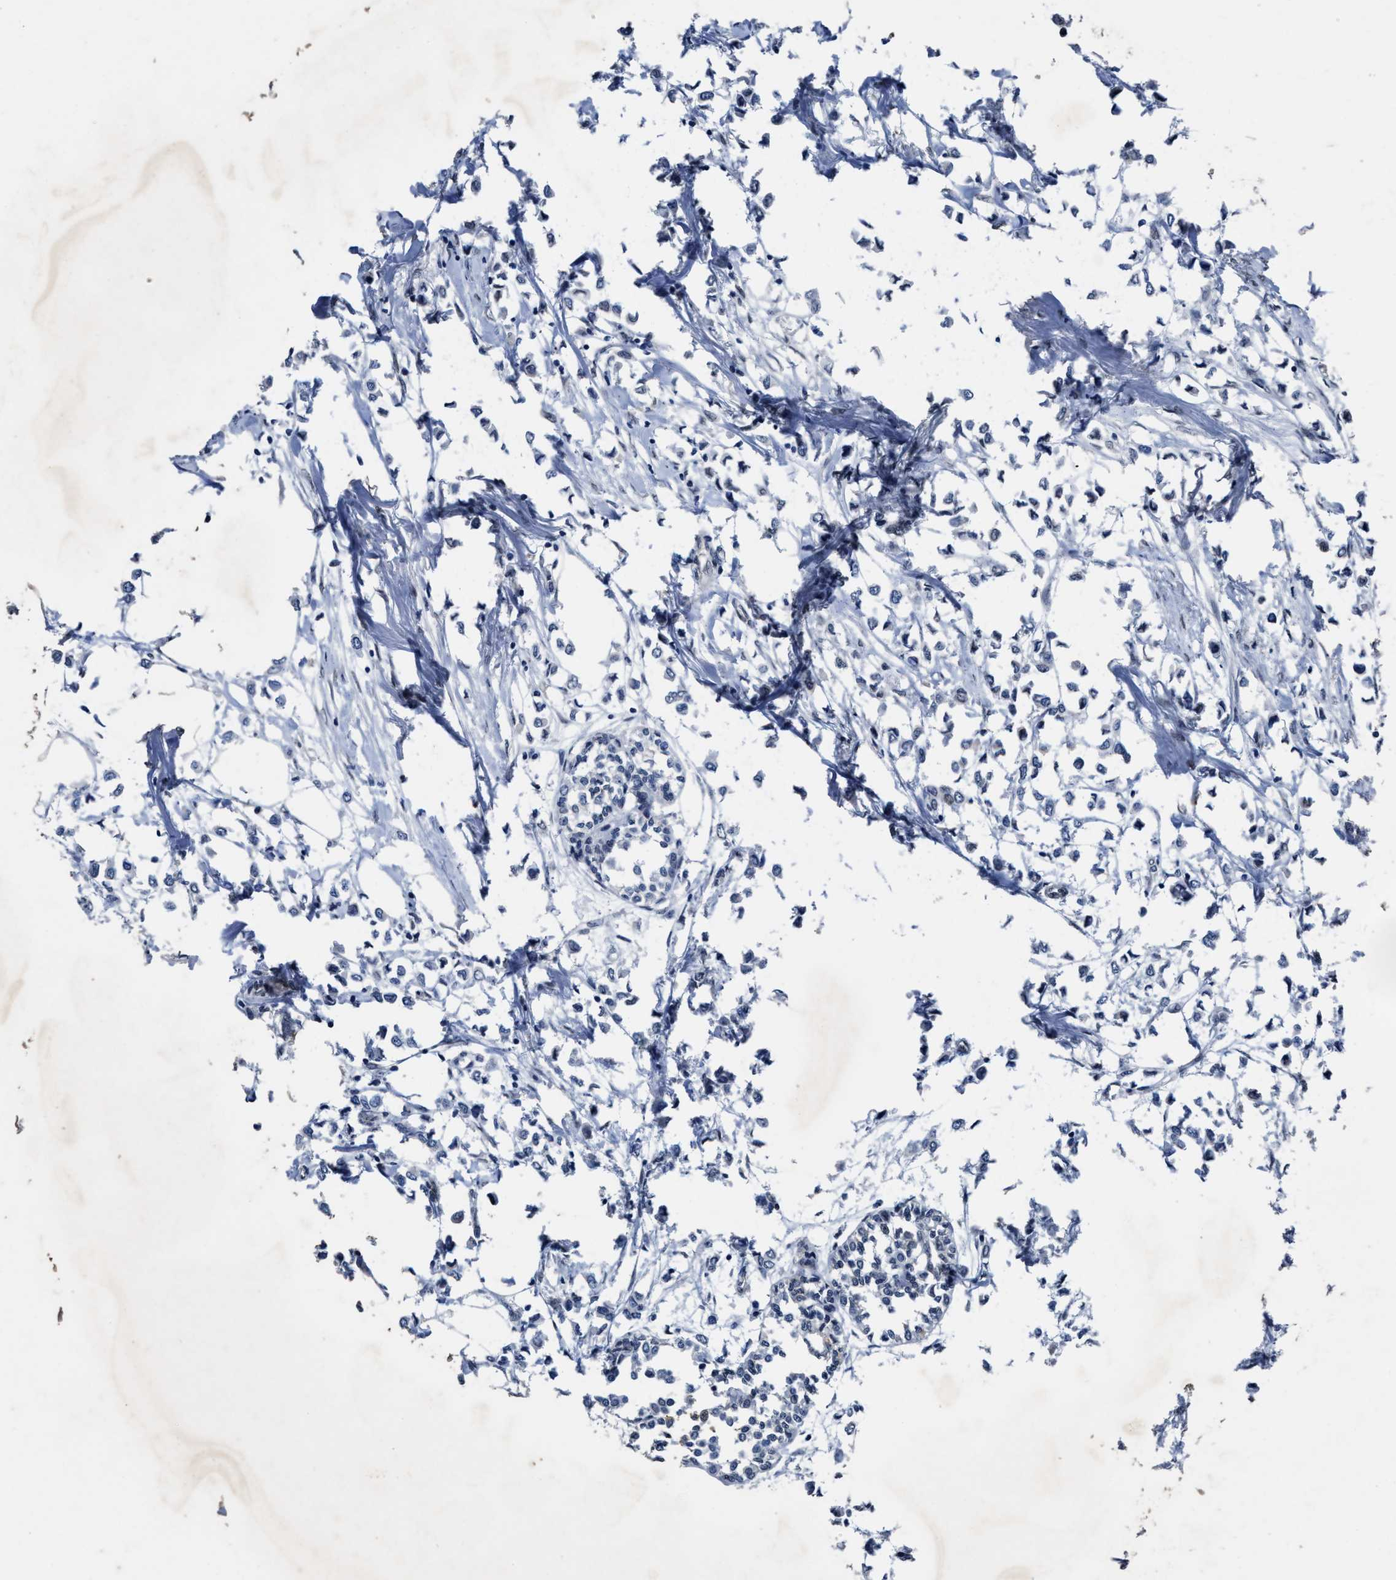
{"staining": {"intensity": "negative", "quantity": "none", "location": "none"}, "tissue": "breast cancer", "cell_type": "Tumor cells", "image_type": "cancer", "snomed": [{"axis": "morphology", "description": "Lobular carcinoma"}, {"axis": "topography", "description": "Breast"}], "caption": "Immunohistochemical staining of lobular carcinoma (breast) demonstrates no significant positivity in tumor cells.", "gene": "UBN2", "patient": {"sex": "female", "age": 51}}